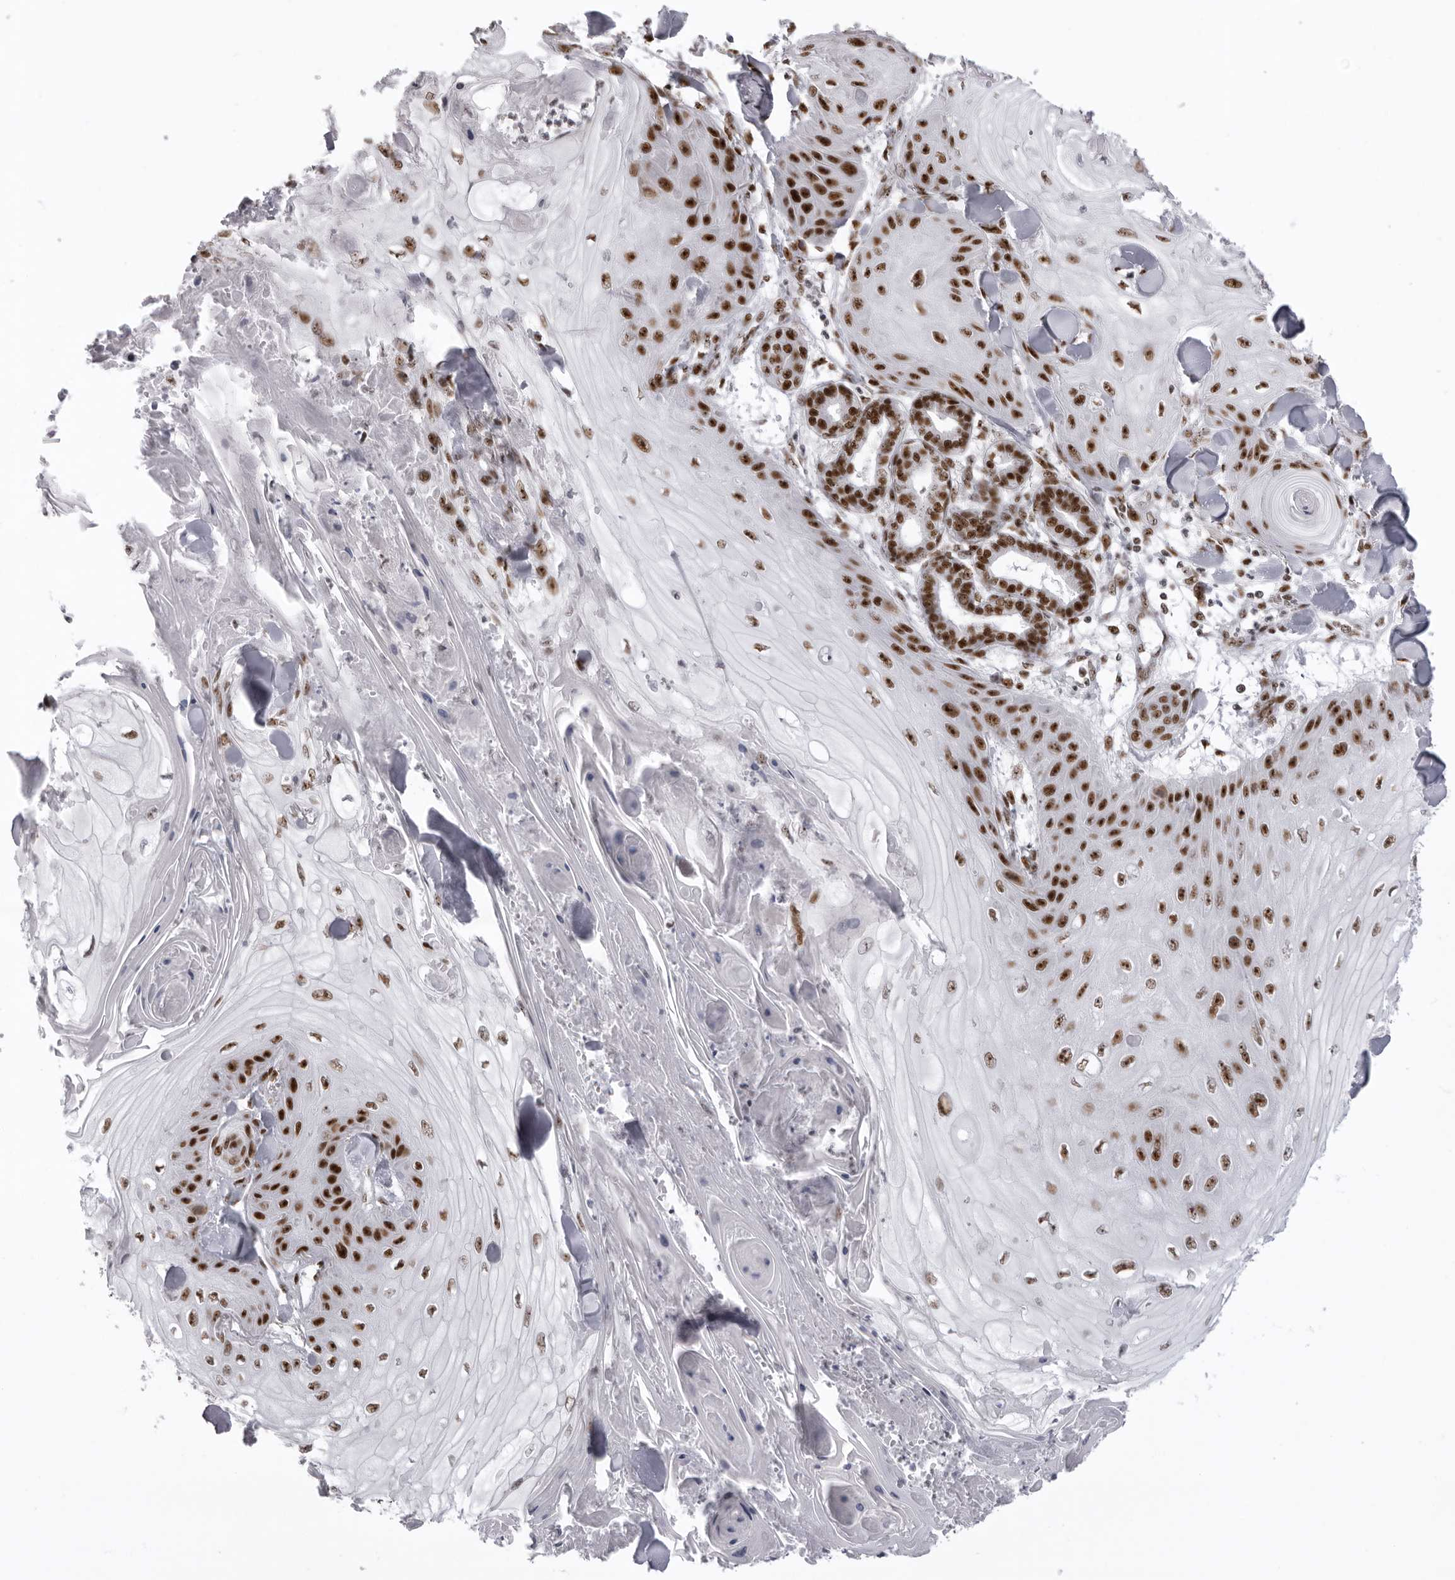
{"staining": {"intensity": "strong", "quantity": ">75%", "location": "nuclear"}, "tissue": "skin cancer", "cell_type": "Tumor cells", "image_type": "cancer", "snomed": [{"axis": "morphology", "description": "Squamous cell carcinoma, NOS"}, {"axis": "topography", "description": "Skin"}], "caption": "Squamous cell carcinoma (skin) tissue displays strong nuclear expression in about >75% of tumor cells, visualized by immunohistochemistry. The protein is shown in brown color, while the nuclei are stained blue.", "gene": "DHX9", "patient": {"sex": "male", "age": 74}}